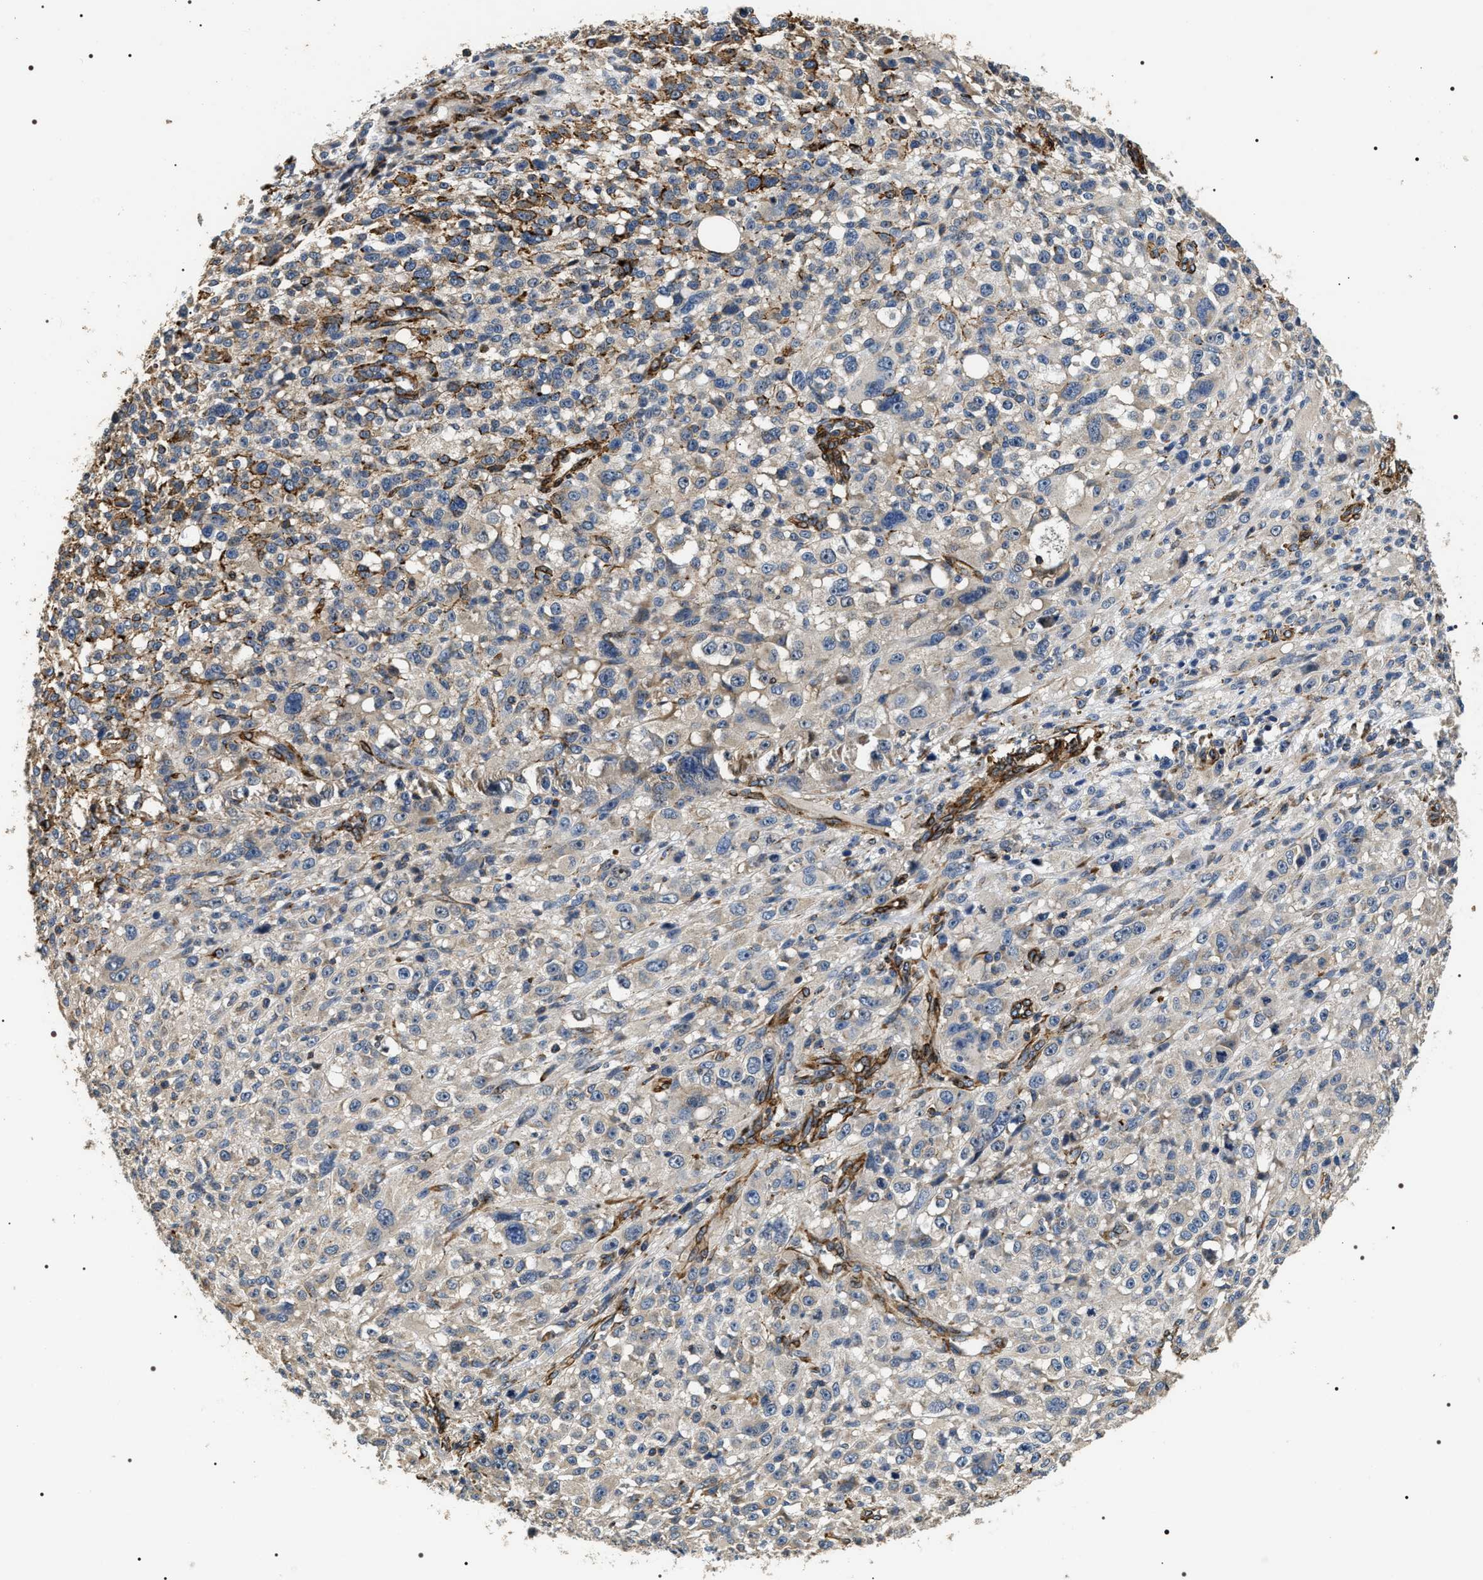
{"staining": {"intensity": "negative", "quantity": "none", "location": "none"}, "tissue": "melanoma", "cell_type": "Tumor cells", "image_type": "cancer", "snomed": [{"axis": "morphology", "description": "Malignant melanoma, NOS"}, {"axis": "topography", "description": "Skin"}], "caption": "Protein analysis of malignant melanoma shows no significant staining in tumor cells.", "gene": "ZC3HAV1L", "patient": {"sex": "female", "age": 55}}